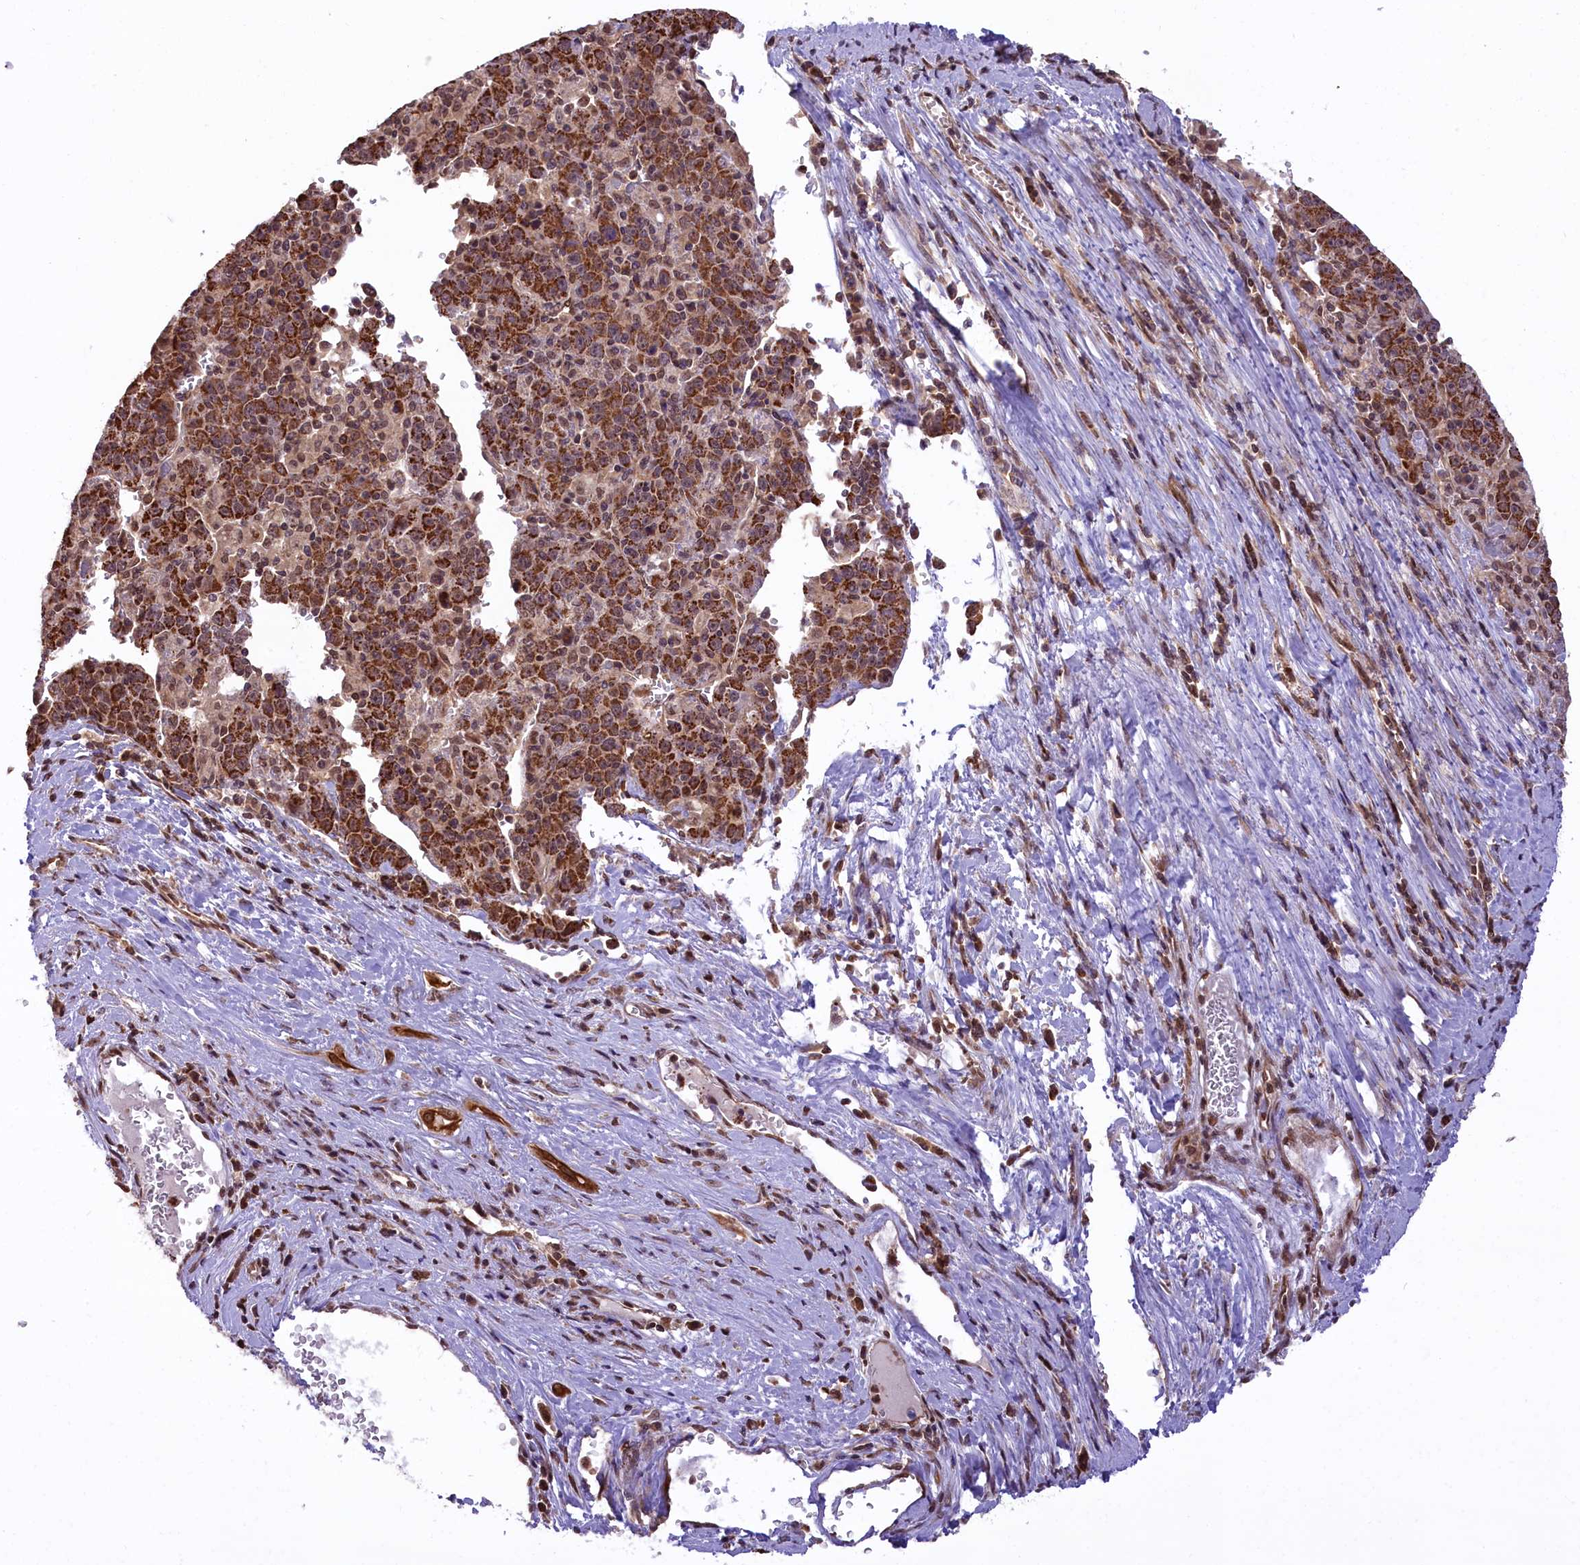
{"staining": {"intensity": "moderate", "quantity": ">75%", "location": "cytoplasmic/membranous"}, "tissue": "liver cancer", "cell_type": "Tumor cells", "image_type": "cancer", "snomed": [{"axis": "morphology", "description": "Carcinoma, Hepatocellular, NOS"}, {"axis": "topography", "description": "Liver"}], "caption": "Hepatocellular carcinoma (liver) was stained to show a protein in brown. There is medium levels of moderate cytoplasmic/membranous staining in about >75% of tumor cells.", "gene": "CARD8", "patient": {"sex": "female", "age": 53}}